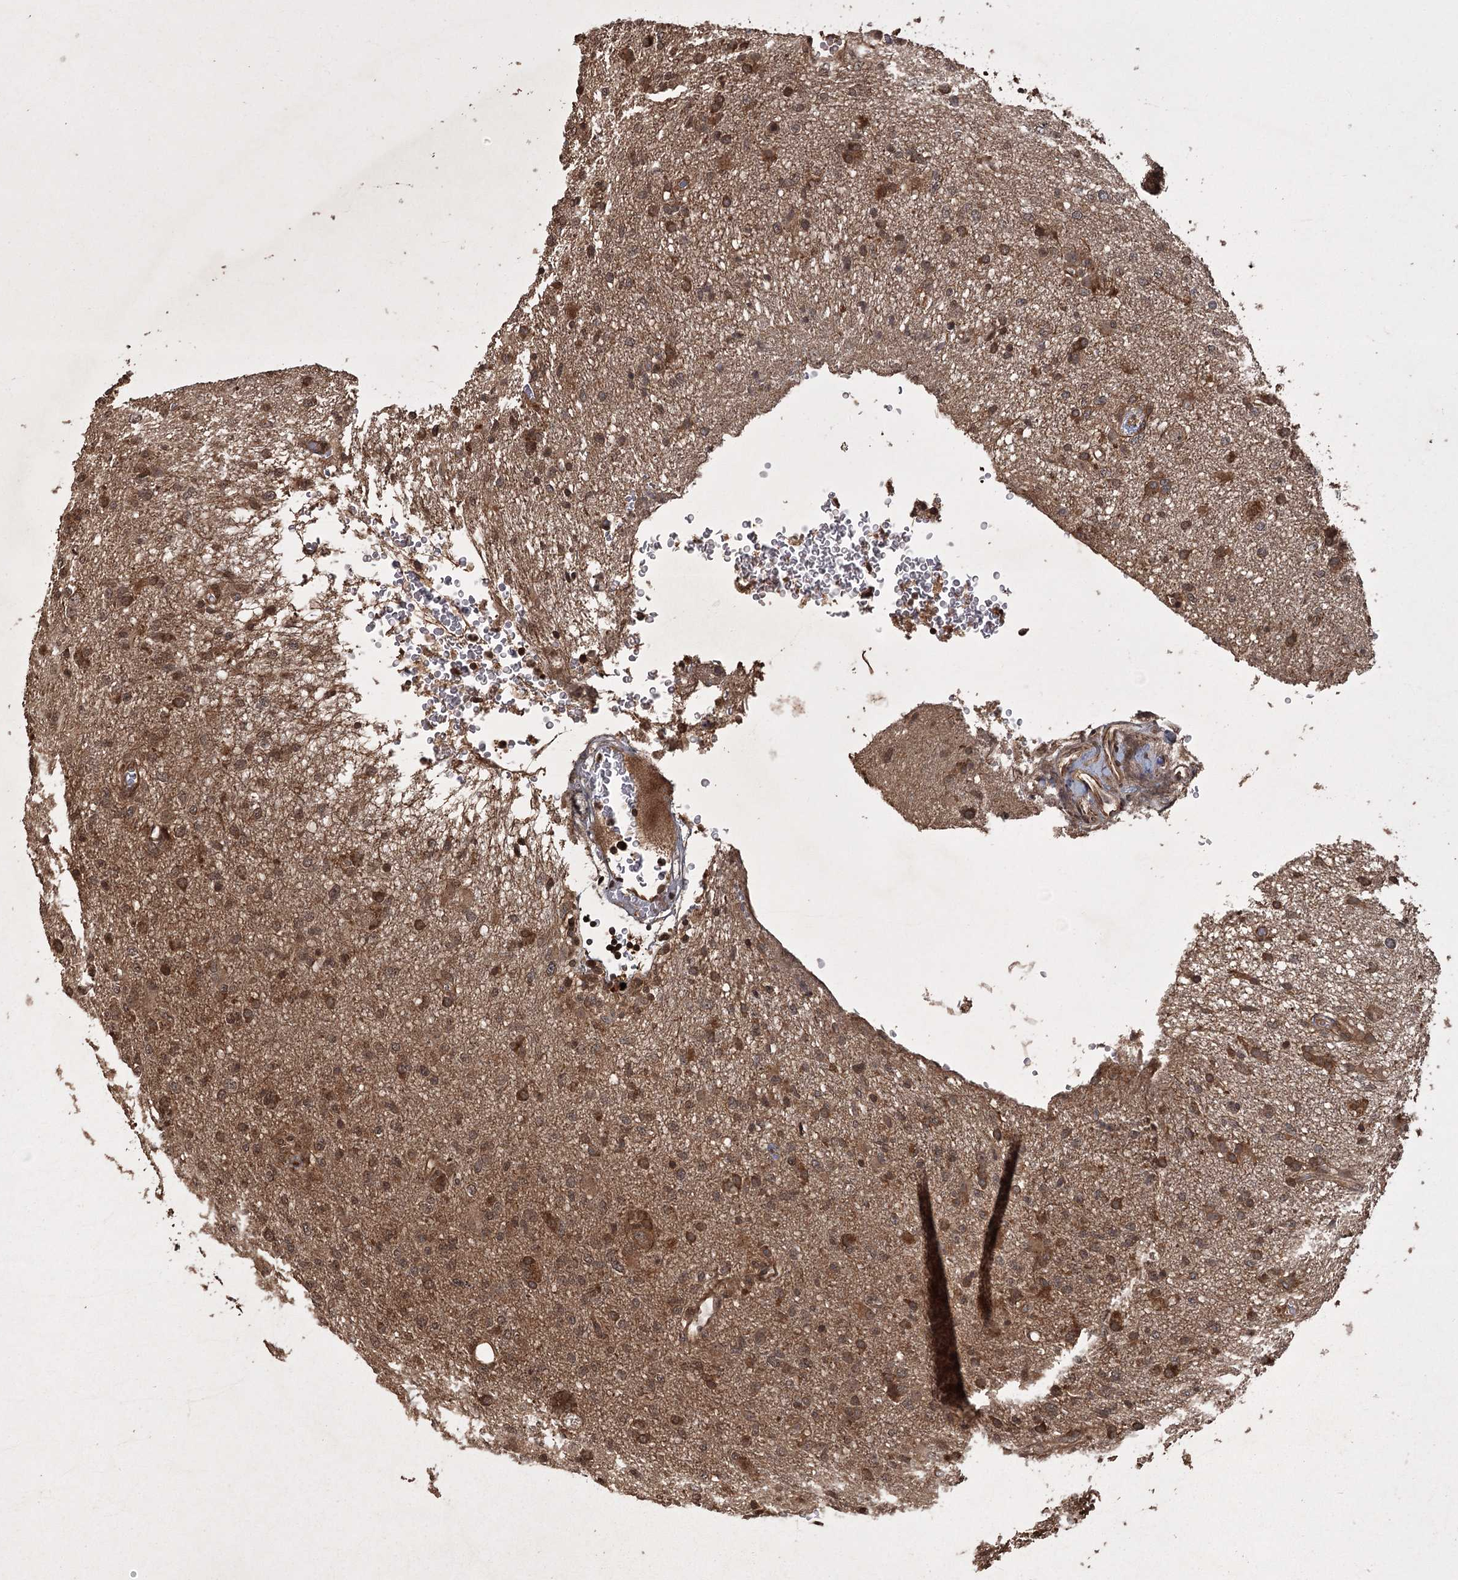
{"staining": {"intensity": "moderate", "quantity": ">75%", "location": "cytoplasmic/membranous"}, "tissue": "glioma", "cell_type": "Tumor cells", "image_type": "cancer", "snomed": [{"axis": "morphology", "description": "Glioma, malignant, High grade"}, {"axis": "topography", "description": "Brain"}], "caption": "The photomicrograph shows immunohistochemical staining of glioma. There is moderate cytoplasmic/membranous staining is identified in approximately >75% of tumor cells. (IHC, brightfield microscopy, high magnification).", "gene": "RPAP3", "patient": {"sex": "female", "age": 57}}